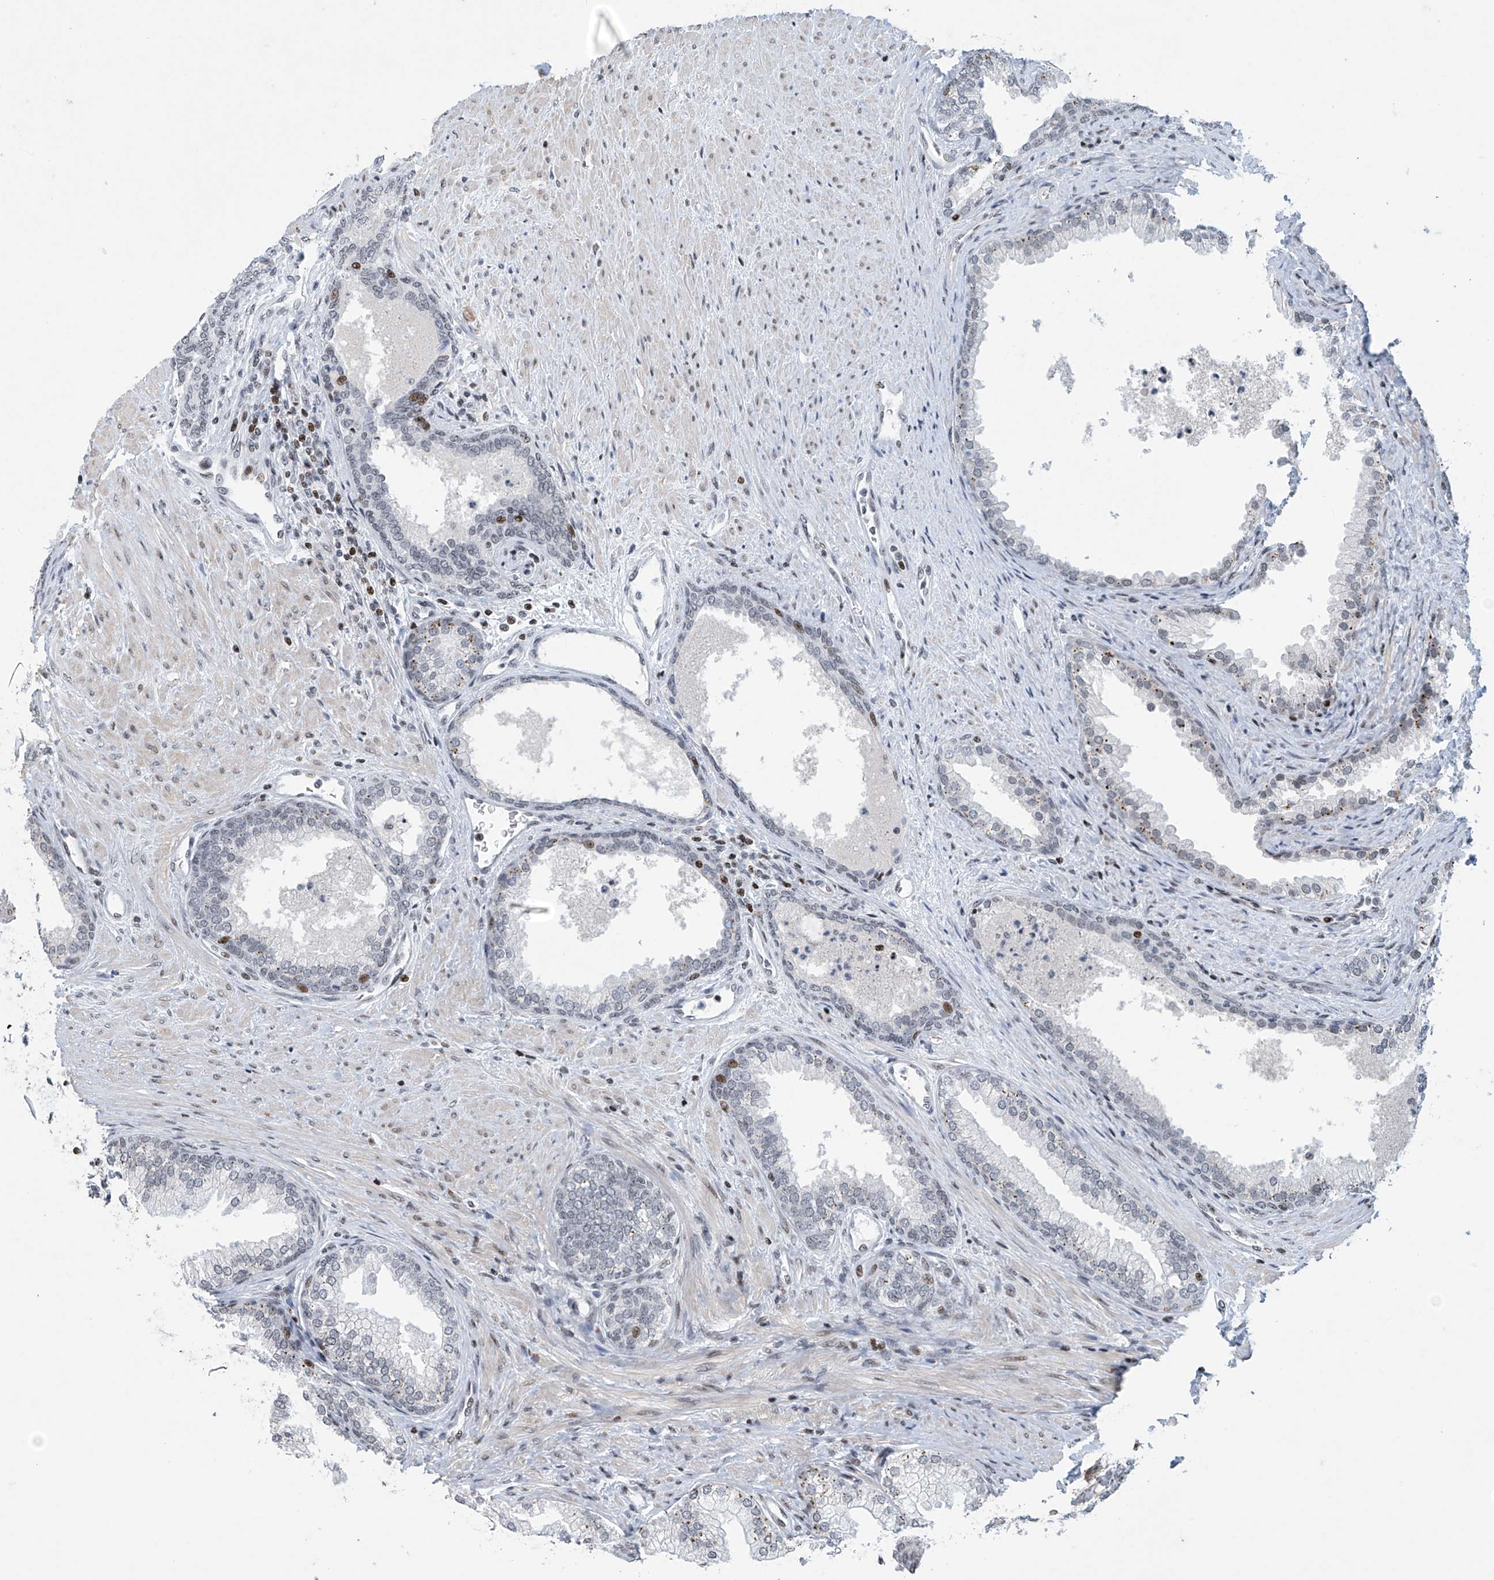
{"staining": {"intensity": "weak", "quantity": "25%-75%", "location": "nuclear"}, "tissue": "prostate", "cell_type": "Glandular cells", "image_type": "normal", "snomed": [{"axis": "morphology", "description": "Normal tissue, NOS"}, {"axis": "topography", "description": "Prostate"}], "caption": "Benign prostate was stained to show a protein in brown. There is low levels of weak nuclear expression in approximately 25%-75% of glandular cells.", "gene": "RFX7", "patient": {"sex": "male", "age": 76}}